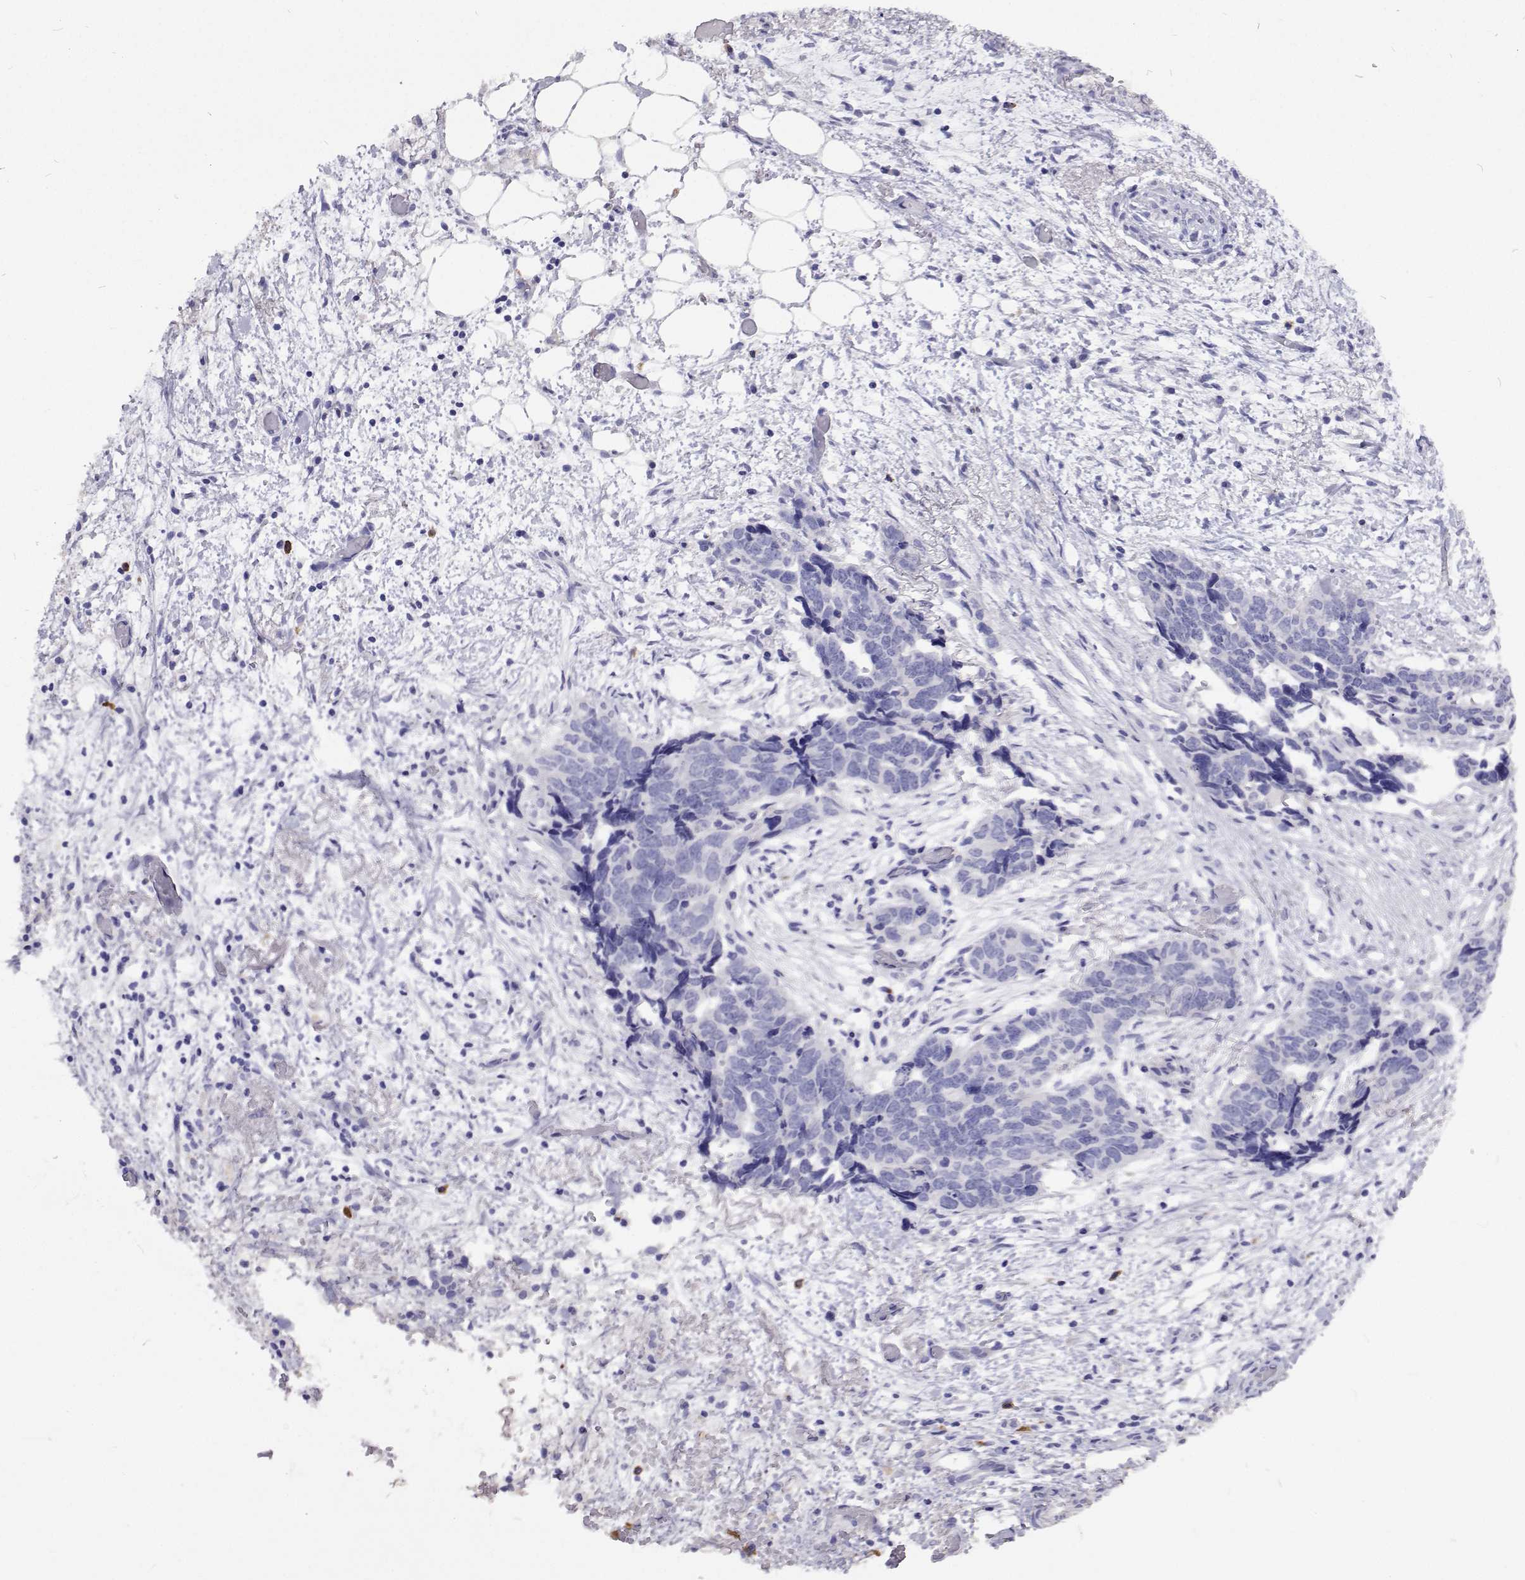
{"staining": {"intensity": "negative", "quantity": "none", "location": "none"}, "tissue": "ovarian cancer", "cell_type": "Tumor cells", "image_type": "cancer", "snomed": [{"axis": "morphology", "description": "Cystadenocarcinoma, serous, NOS"}, {"axis": "topography", "description": "Ovary"}], "caption": "A micrograph of ovarian cancer stained for a protein demonstrates no brown staining in tumor cells.", "gene": "CFAP44", "patient": {"sex": "female", "age": 69}}